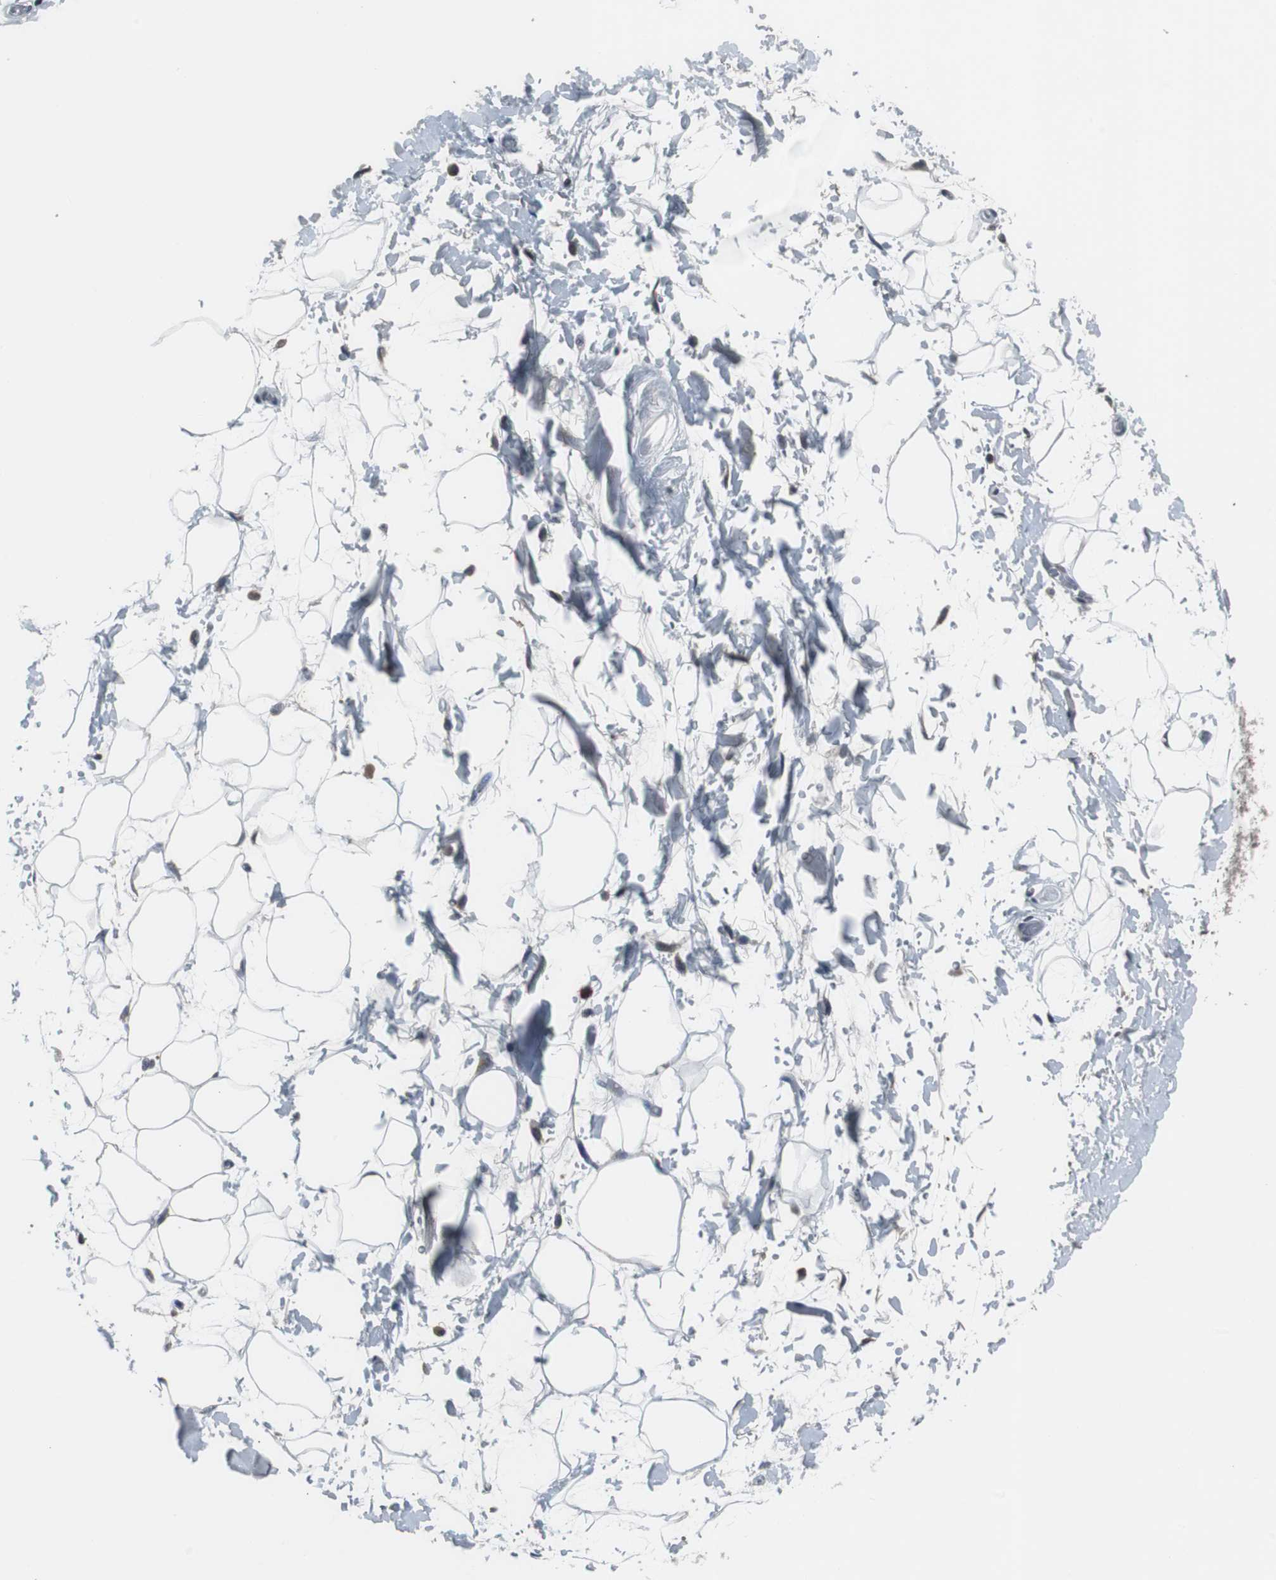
{"staining": {"intensity": "weak", "quantity": "25%-75%", "location": "nuclear"}, "tissue": "adipose tissue", "cell_type": "Adipocytes", "image_type": "normal", "snomed": [{"axis": "morphology", "description": "Normal tissue, NOS"}, {"axis": "topography", "description": "Soft tissue"}], "caption": "High-magnification brightfield microscopy of unremarkable adipose tissue stained with DAB (3,3'-diaminobenzidine) (brown) and counterstained with hematoxylin (blue). adipocytes exhibit weak nuclear staining is seen in about25%-75% of cells.", "gene": "FOXP4", "patient": {"sex": "male", "age": 72}}